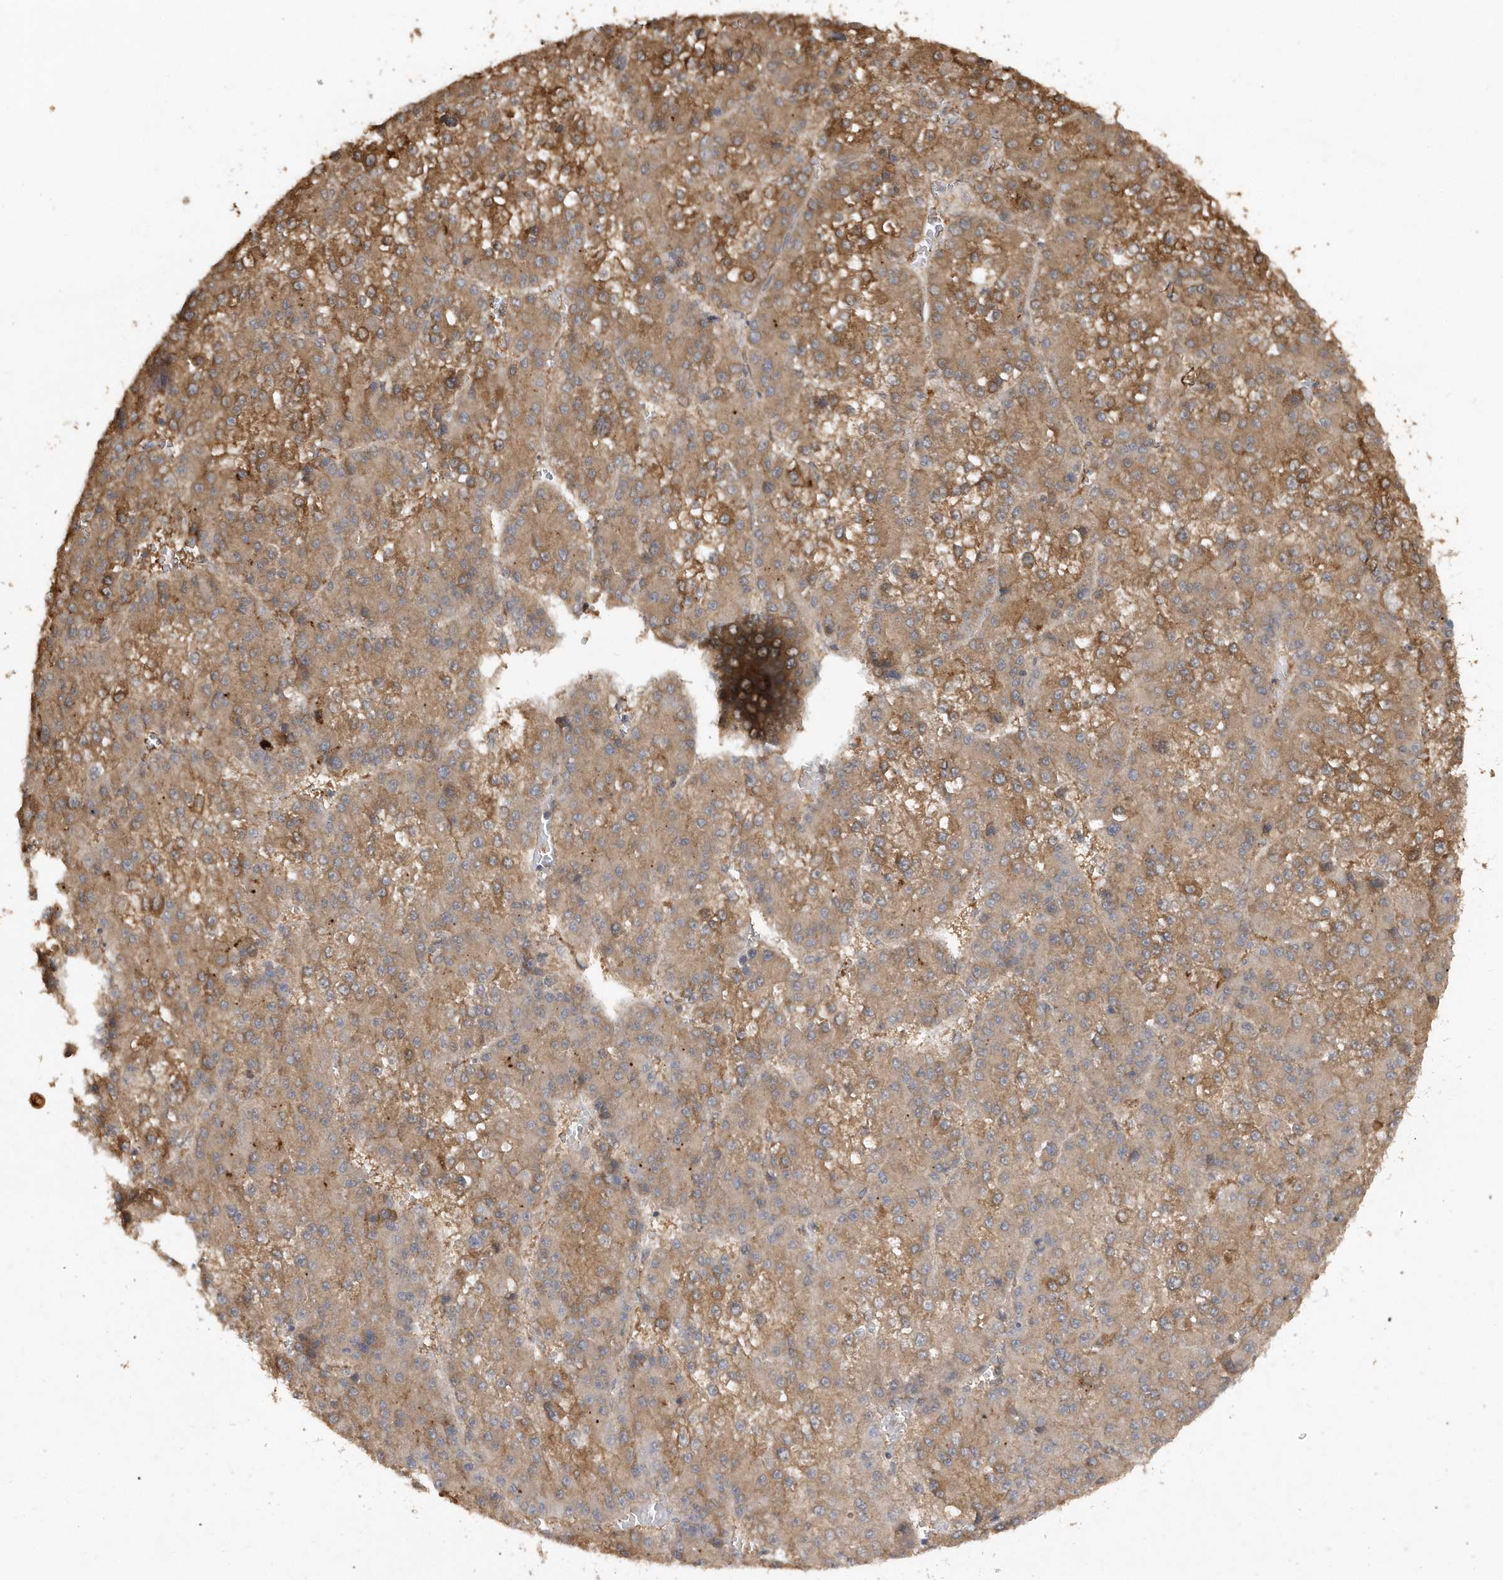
{"staining": {"intensity": "moderate", "quantity": ">75%", "location": "cytoplasmic/membranous"}, "tissue": "liver cancer", "cell_type": "Tumor cells", "image_type": "cancer", "snomed": [{"axis": "morphology", "description": "Carcinoma, Hepatocellular, NOS"}, {"axis": "topography", "description": "Liver"}], "caption": "Protein staining demonstrates moderate cytoplasmic/membranous positivity in about >75% of tumor cells in hepatocellular carcinoma (liver). The protein is stained brown, and the nuclei are stained in blue (DAB (3,3'-diaminobenzidine) IHC with brightfield microscopy, high magnification).", "gene": "RPE", "patient": {"sex": "female", "age": 73}}